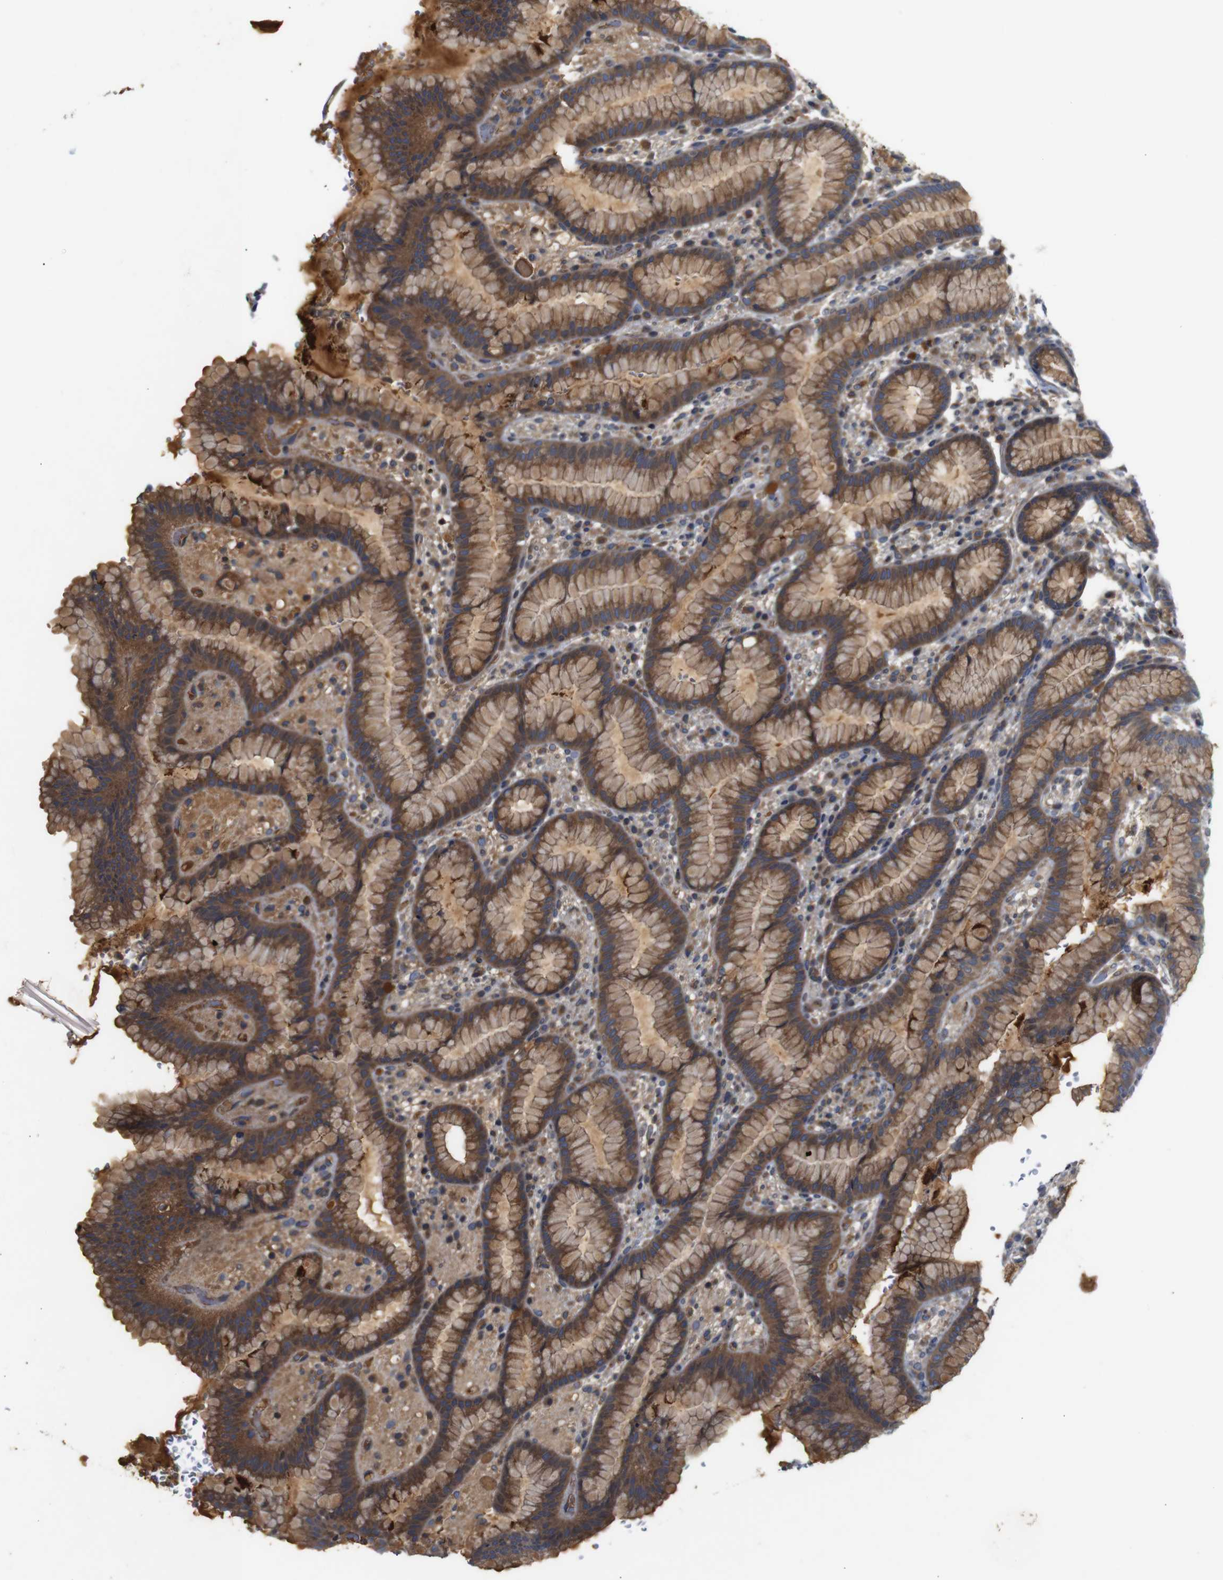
{"staining": {"intensity": "moderate", "quantity": ">75%", "location": "cytoplasmic/membranous"}, "tissue": "stomach", "cell_type": "Glandular cells", "image_type": "normal", "snomed": [{"axis": "morphology", "description": "Normal tissue, NOS"}, {"axis": "topography", "description": "Stomach, lower"}], "caption": "Human stomach stained for a protein (brown) reveals moderate cytoplasmic/membranous positive expression in approximately >75% of glandular cells.", "gene": "PTPN1", "patient": {"sex": "male", "age": 52}}